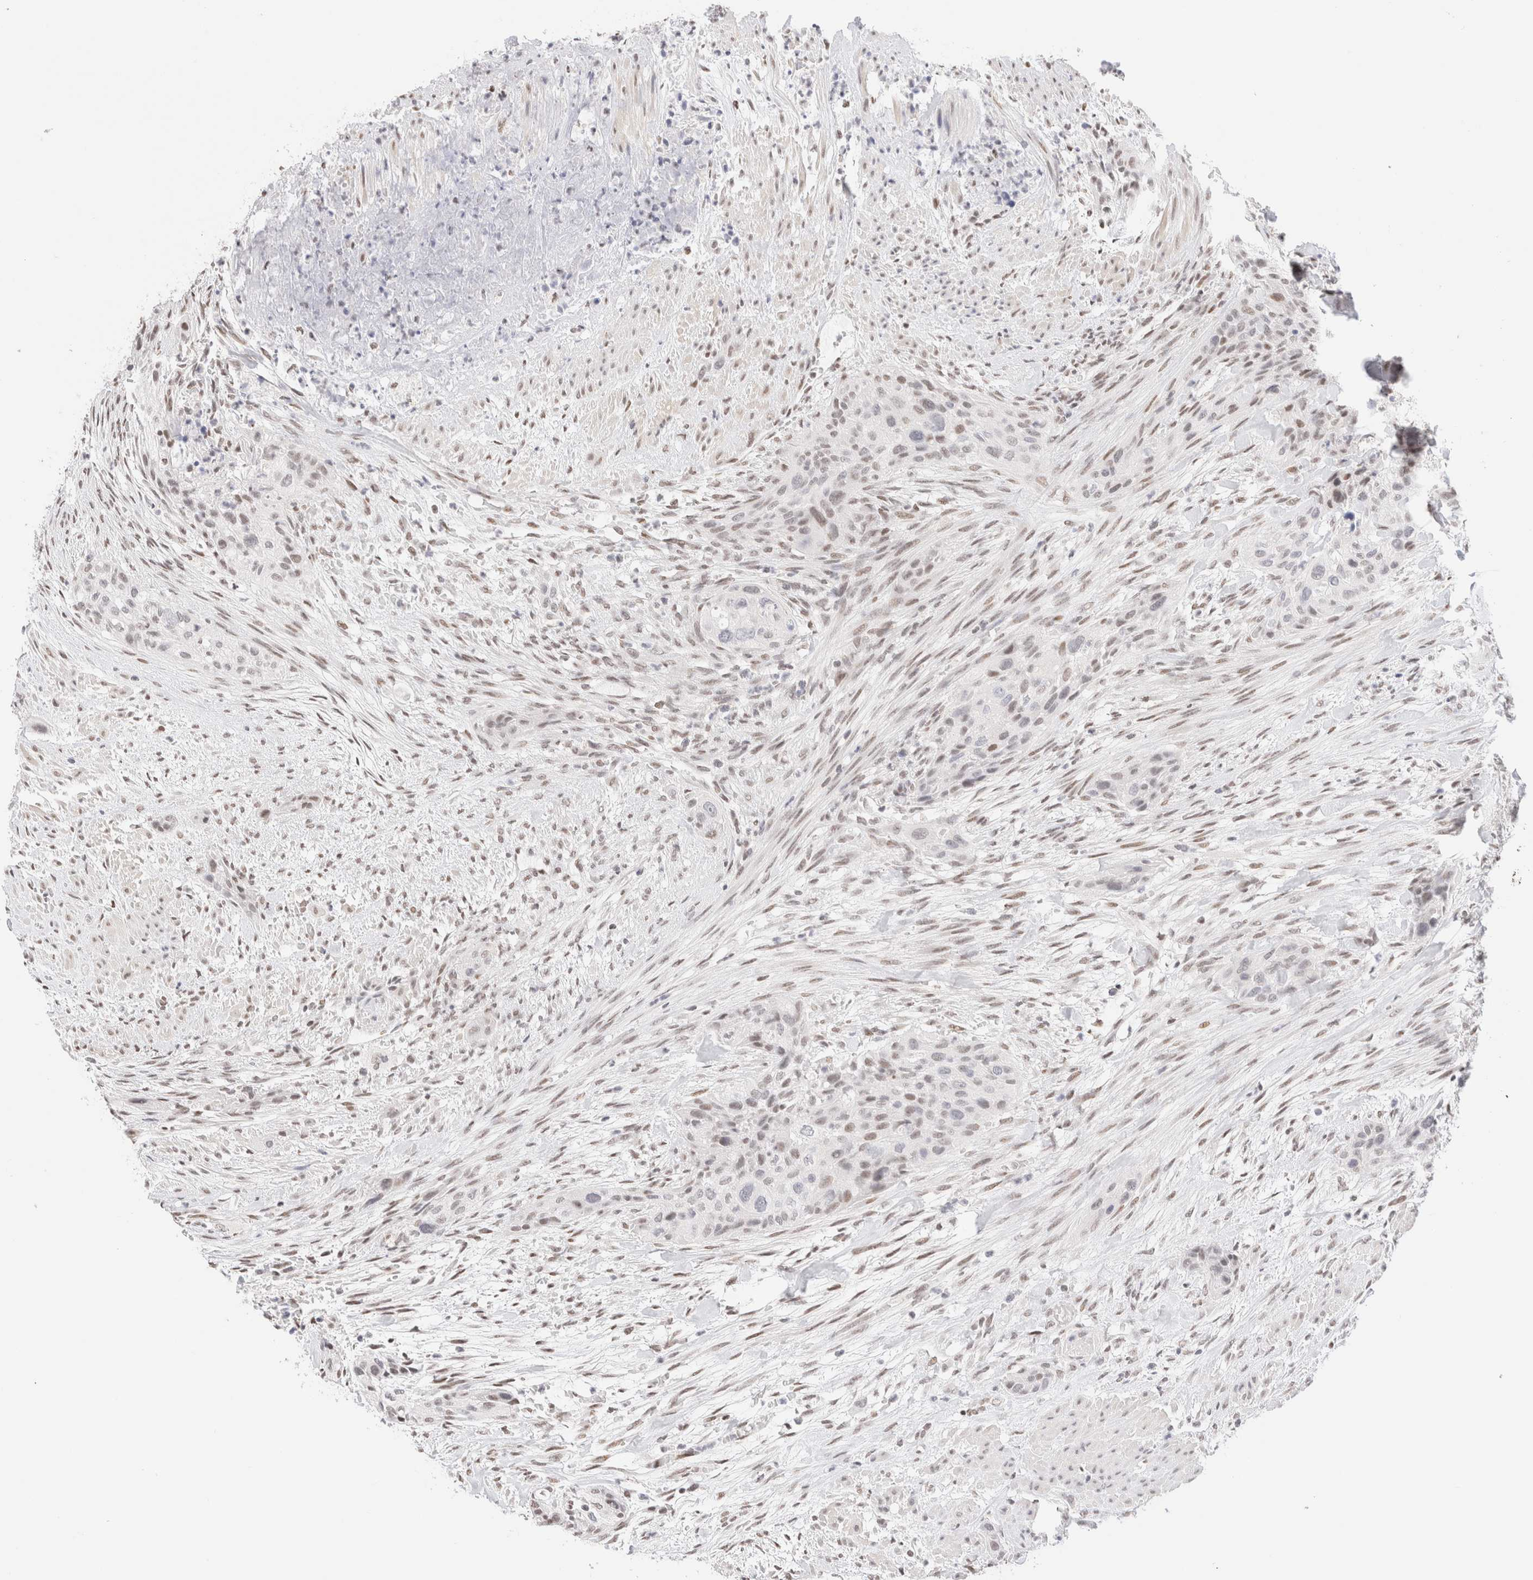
{"staining": {"intensity": "weak", "quantity": "25%-75%", "location": "nuclear"}, "tissue": "urothelial cancer", "cell_type": "Tumor cells", "image_type": "cancer", "snomed": [{"axis": "morphology", "description": "Urothelial carcinoma, High grade"}, {"axis": "topography", "description": "Urinary bladder"}], "caption": "Urothelial cancer stained with a protein marker reveals weak staining in tumor cells.", "gene": "SUPT3H", "patient": {"sex": "male", "age": 35}}